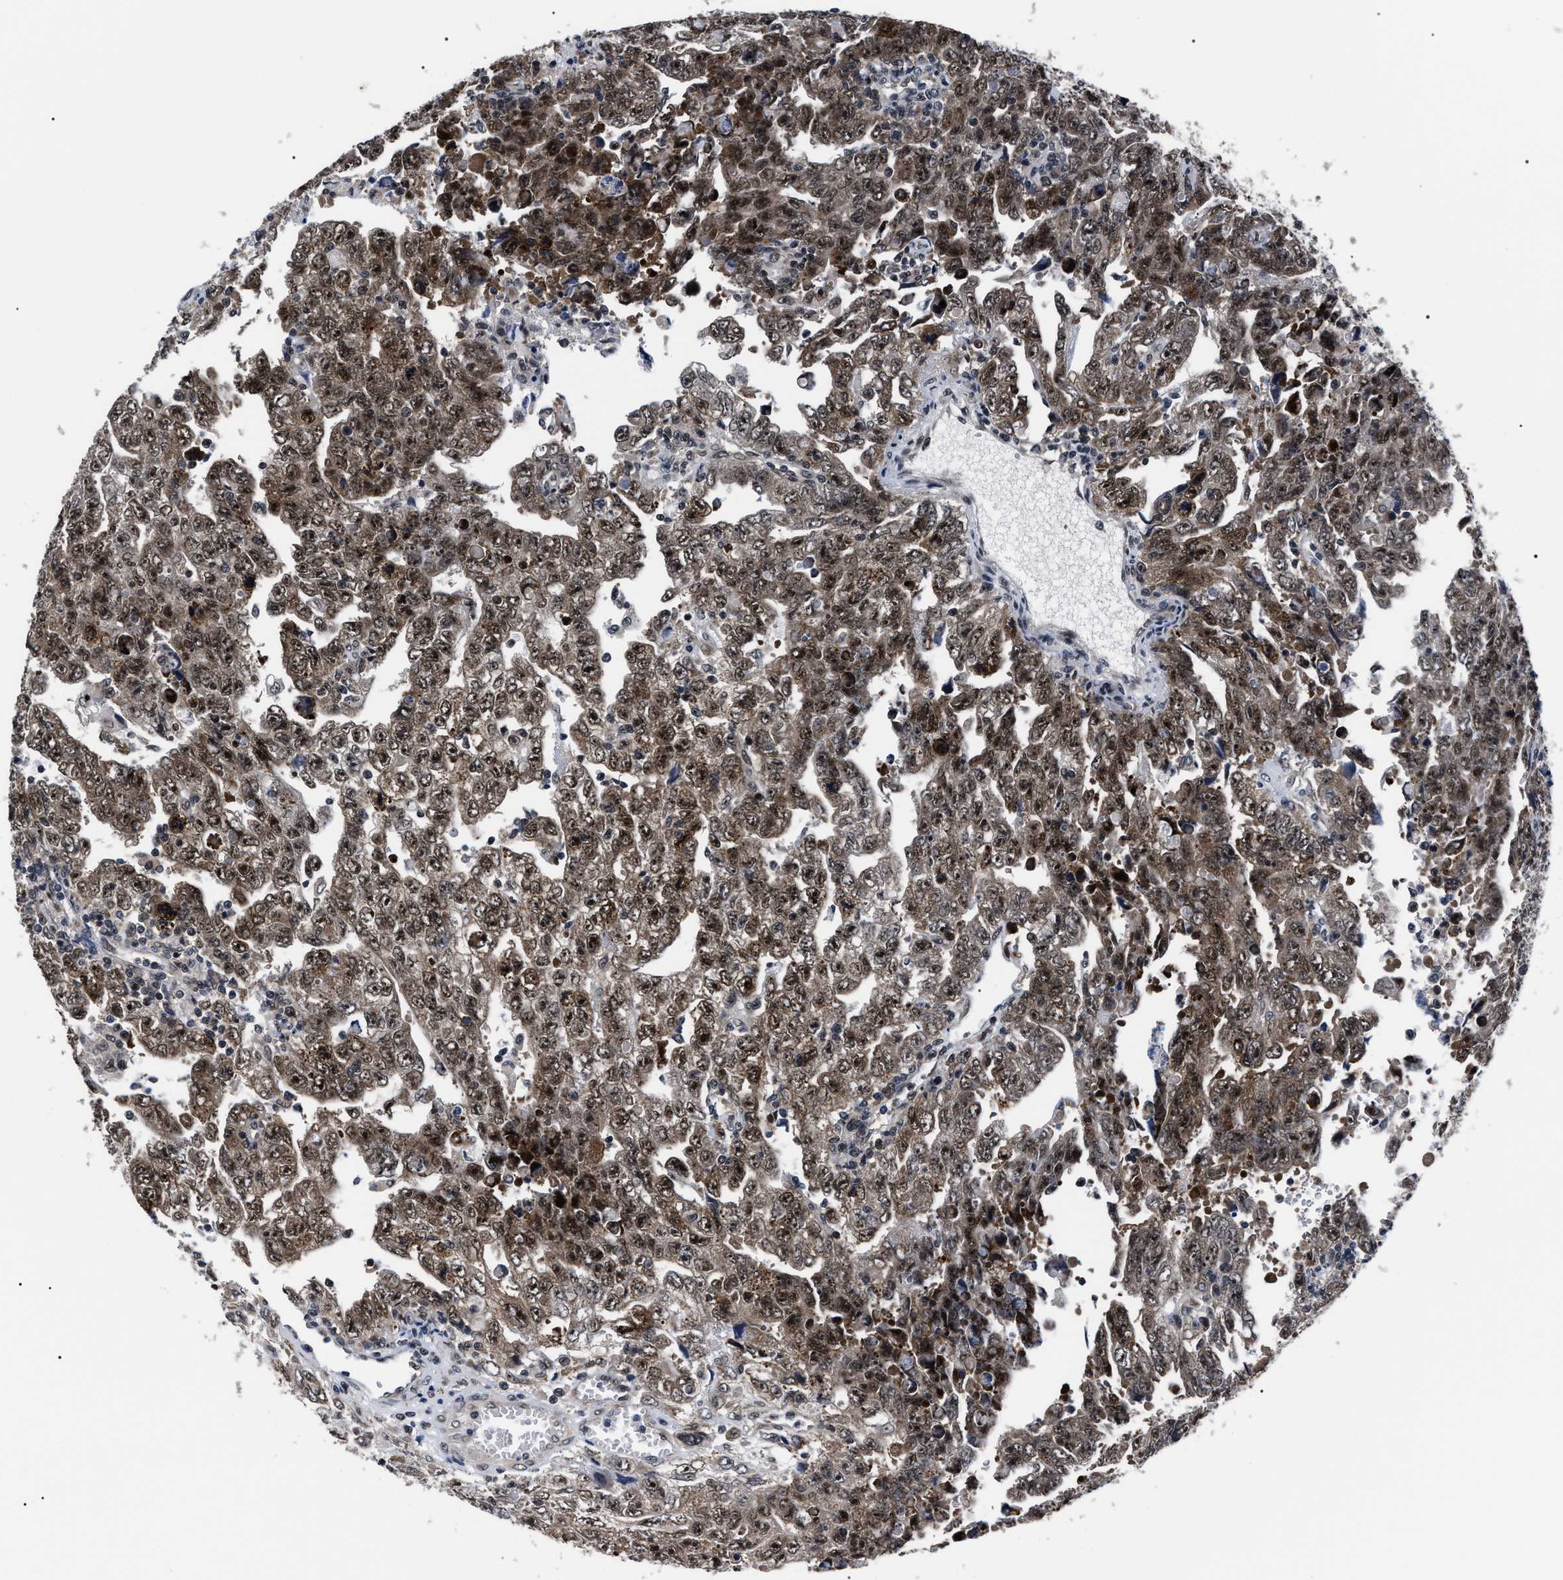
{"staining": {"intensity": "moderate", "quantity": ">75%", "location": "cytoplasmic/membranous,nuclear"}, "tissue": "testis cancer", "cell_type": "Tumor cells", "image_type": "cancer", "snomed": [{"axis": "morphology", "description": "Carcinoma, Embryonal, NOS"}, {"axis": "topography", "description": "Testis"}], "caption": "Immunohistochemistry (DAB) staining of human testis cancer (embryonal carcinoma) exhibits moderate cytoplasmic/membranous and nuclear protein staining in about >75% of tumor cells.", "gene": "CSNK2A1", "patient": {"sex": "male", "age": 28}}